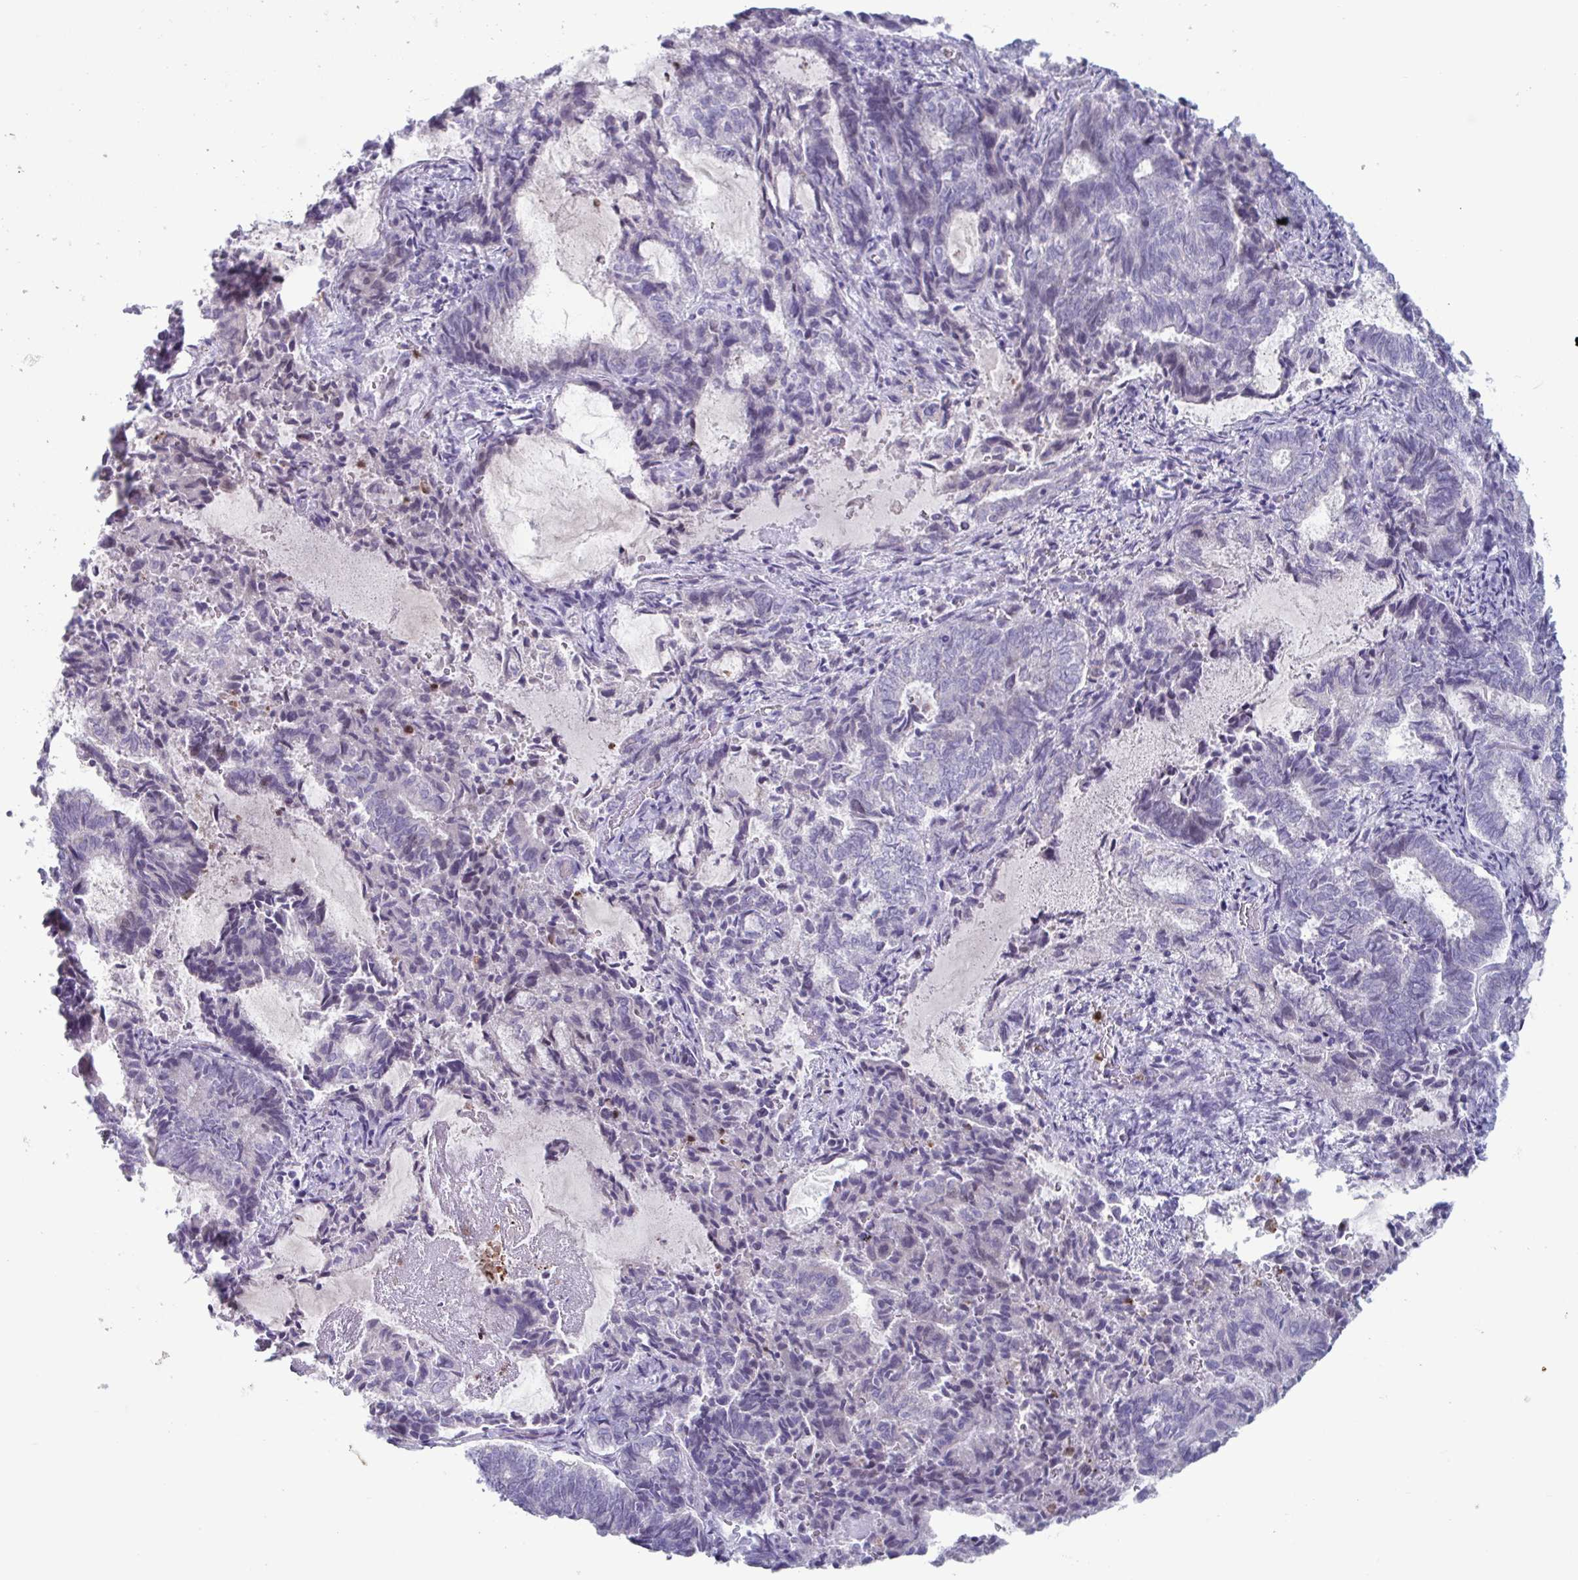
{"staining": {"intensity": "negative", "quantity": "none", "location": "none"}, "tissue": "endometrial cancer", "cell_type": "Tumor cells", "image_type": "cancer", "snomed": [{"axis": "morphology", "description": "Adenocarcinoma, NOS"}, {"axis": "topography", "description": "Endometrium"}], "caption": "Immunohistochemistry micrograph of endometrial cancer (adenocarcinoma) stained for a protein (brown), which displays no expression in tumor cells. (DAB IHC visualized using brightfield microscopy, high magnification).", "gene": "CYP4F11", "patient": {"sex": "female", "age": 80}}